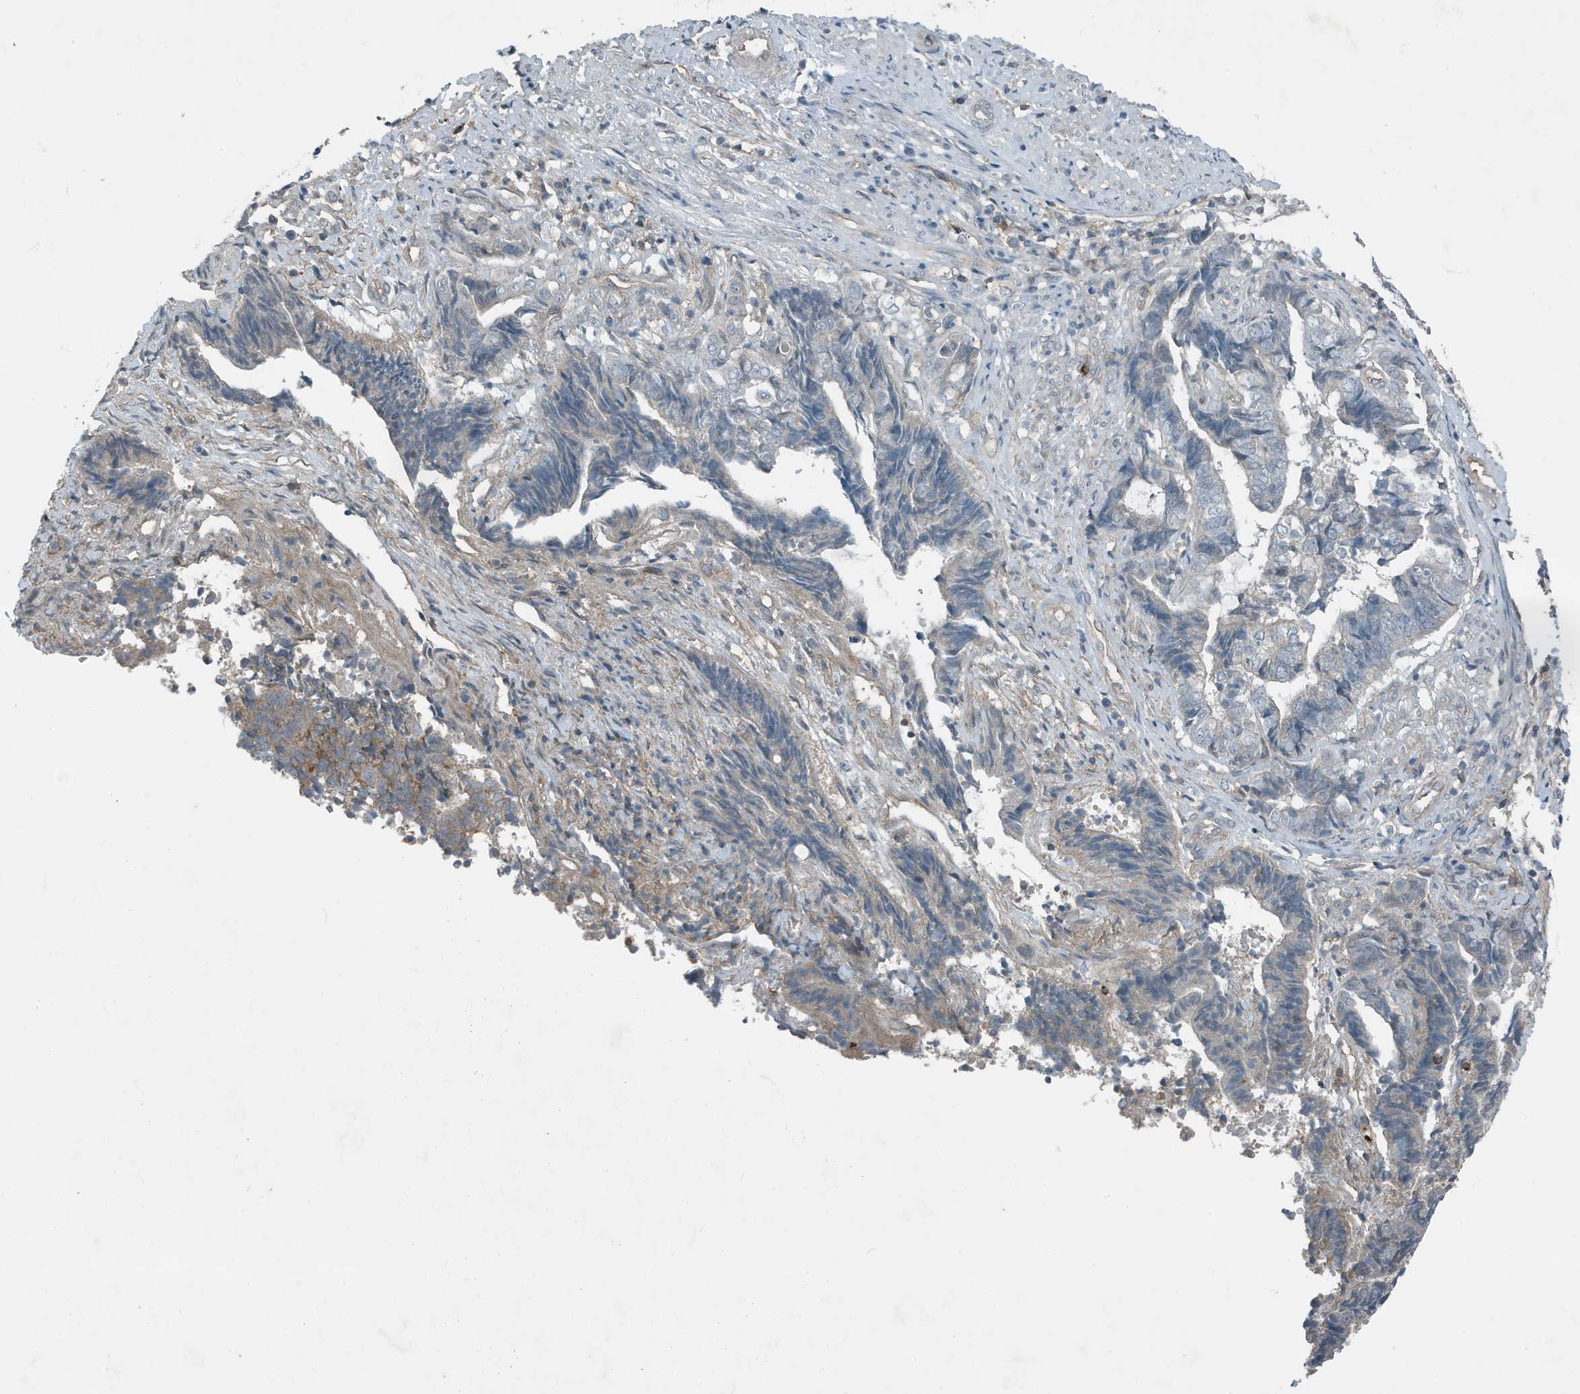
{"staining": {"intensity": "negative", "quantity": "none", "location": "none"}, "tissue": "endometrial cancer", "cell_type": "Tumor cells", "image_type": "cancer", "snomed": [{"axis": "morphology", "description": "Adenocarcinoma, NOS"}, {"axis": "topography", "description": "Uterus"}, {"axis": "topography", "description": "Endometrium"}], "caption": "Immunohistochemical staining of endometrial cancer (adenocarcinoma) demonstrates no significant expression in tumor cells.", "gene": "DAPP1", "patient": {"sex": "female", "age": 70}}